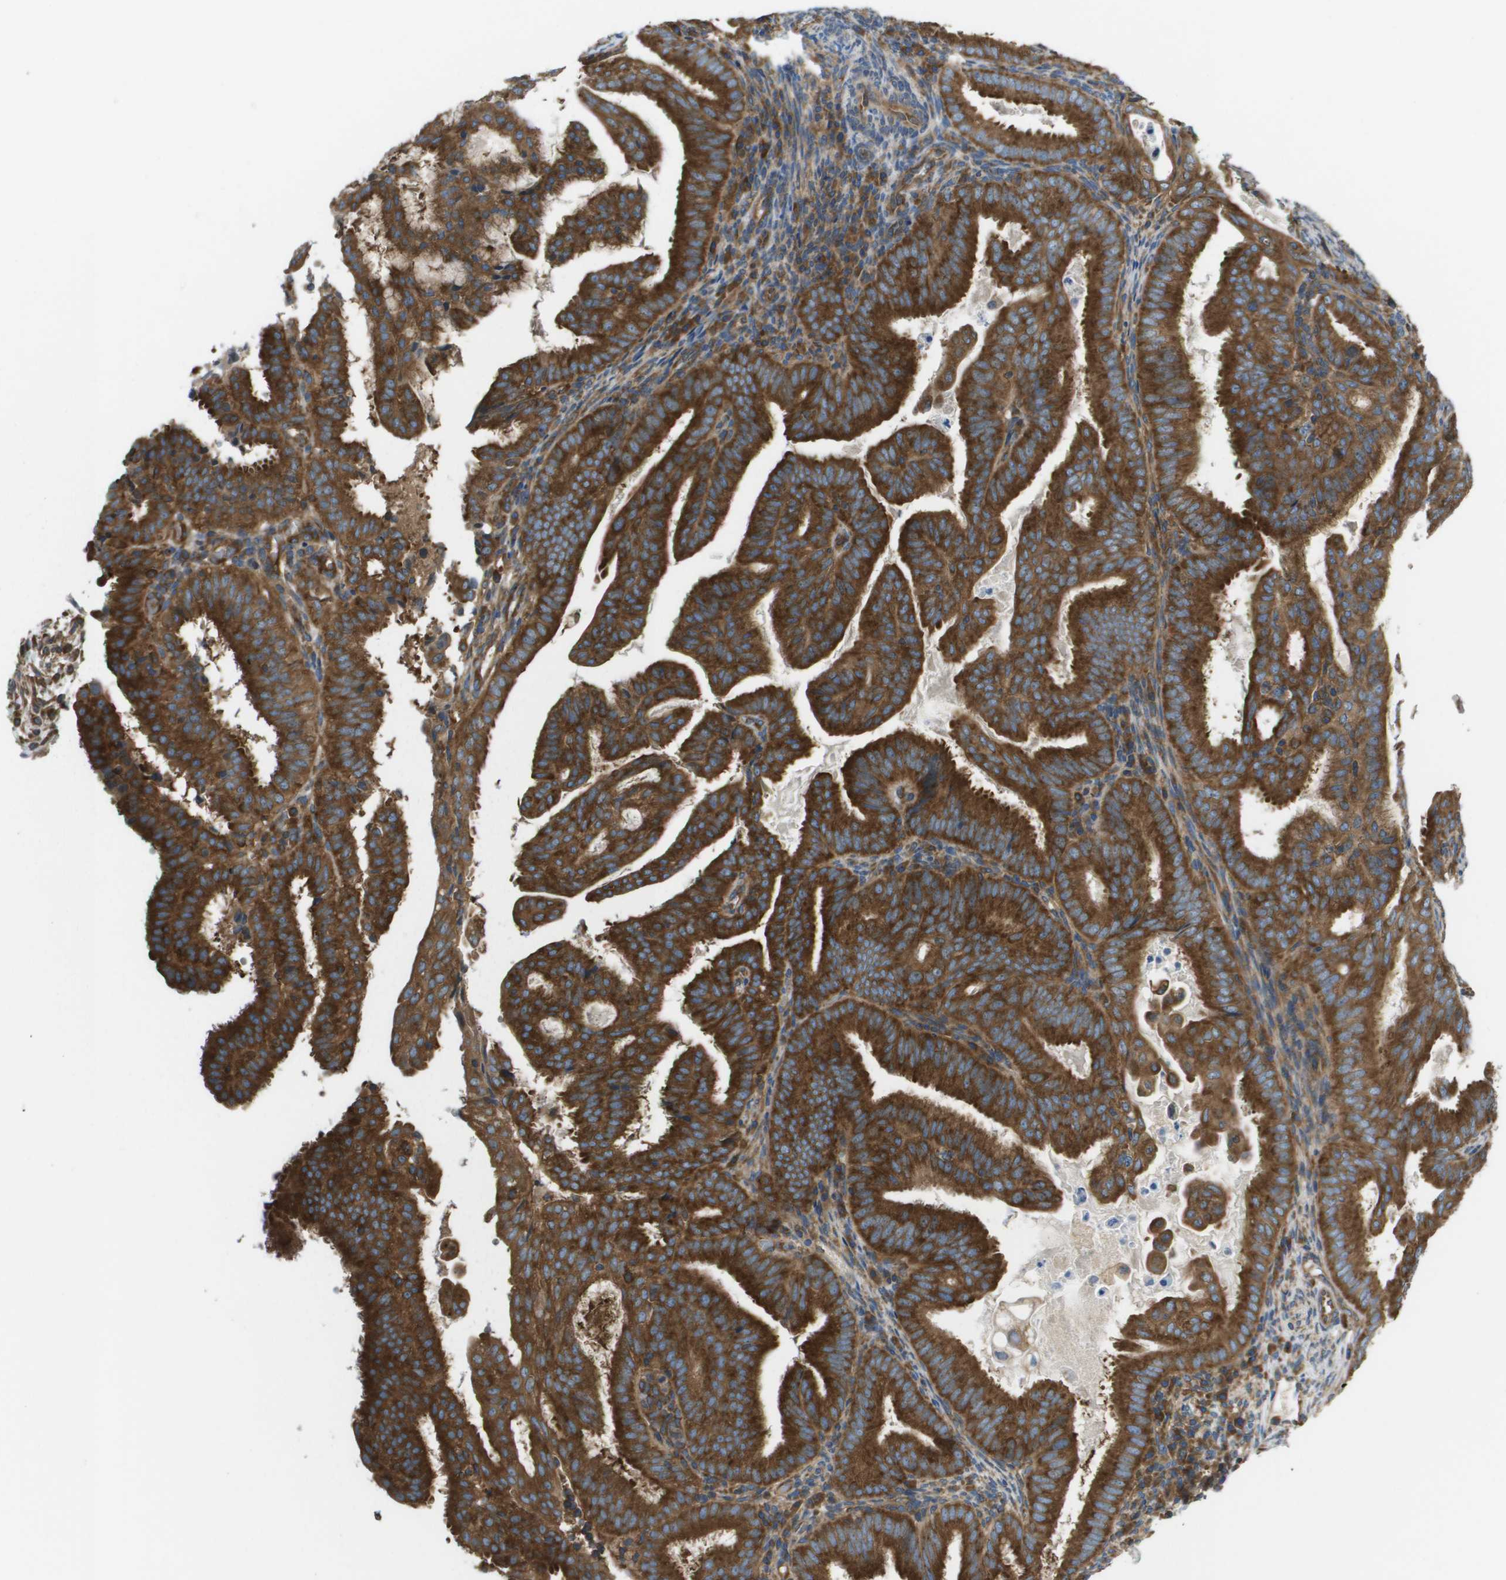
{"staining": {"intensity": "strong", "quantity": ">75%", "location": "cytoplasmic/membranous"}, "tissue": "endometrial cancer", "cell_type": "Tumor cells", "image_type": "cancer", "snomed": [{"axis": "morphology", "description": "Adenocarcinoma, NOS"}, {"axis": "topography", "description": "Endometrium"}], "caption": "Protein expression analysis of human adenocarcinoma (endometrial) reveals strong cytoplasmic/membranous positivity in about >75% of tumor cells.", "gene": "EIF4G2", "patient": {"sex": "female", "age": 58}}